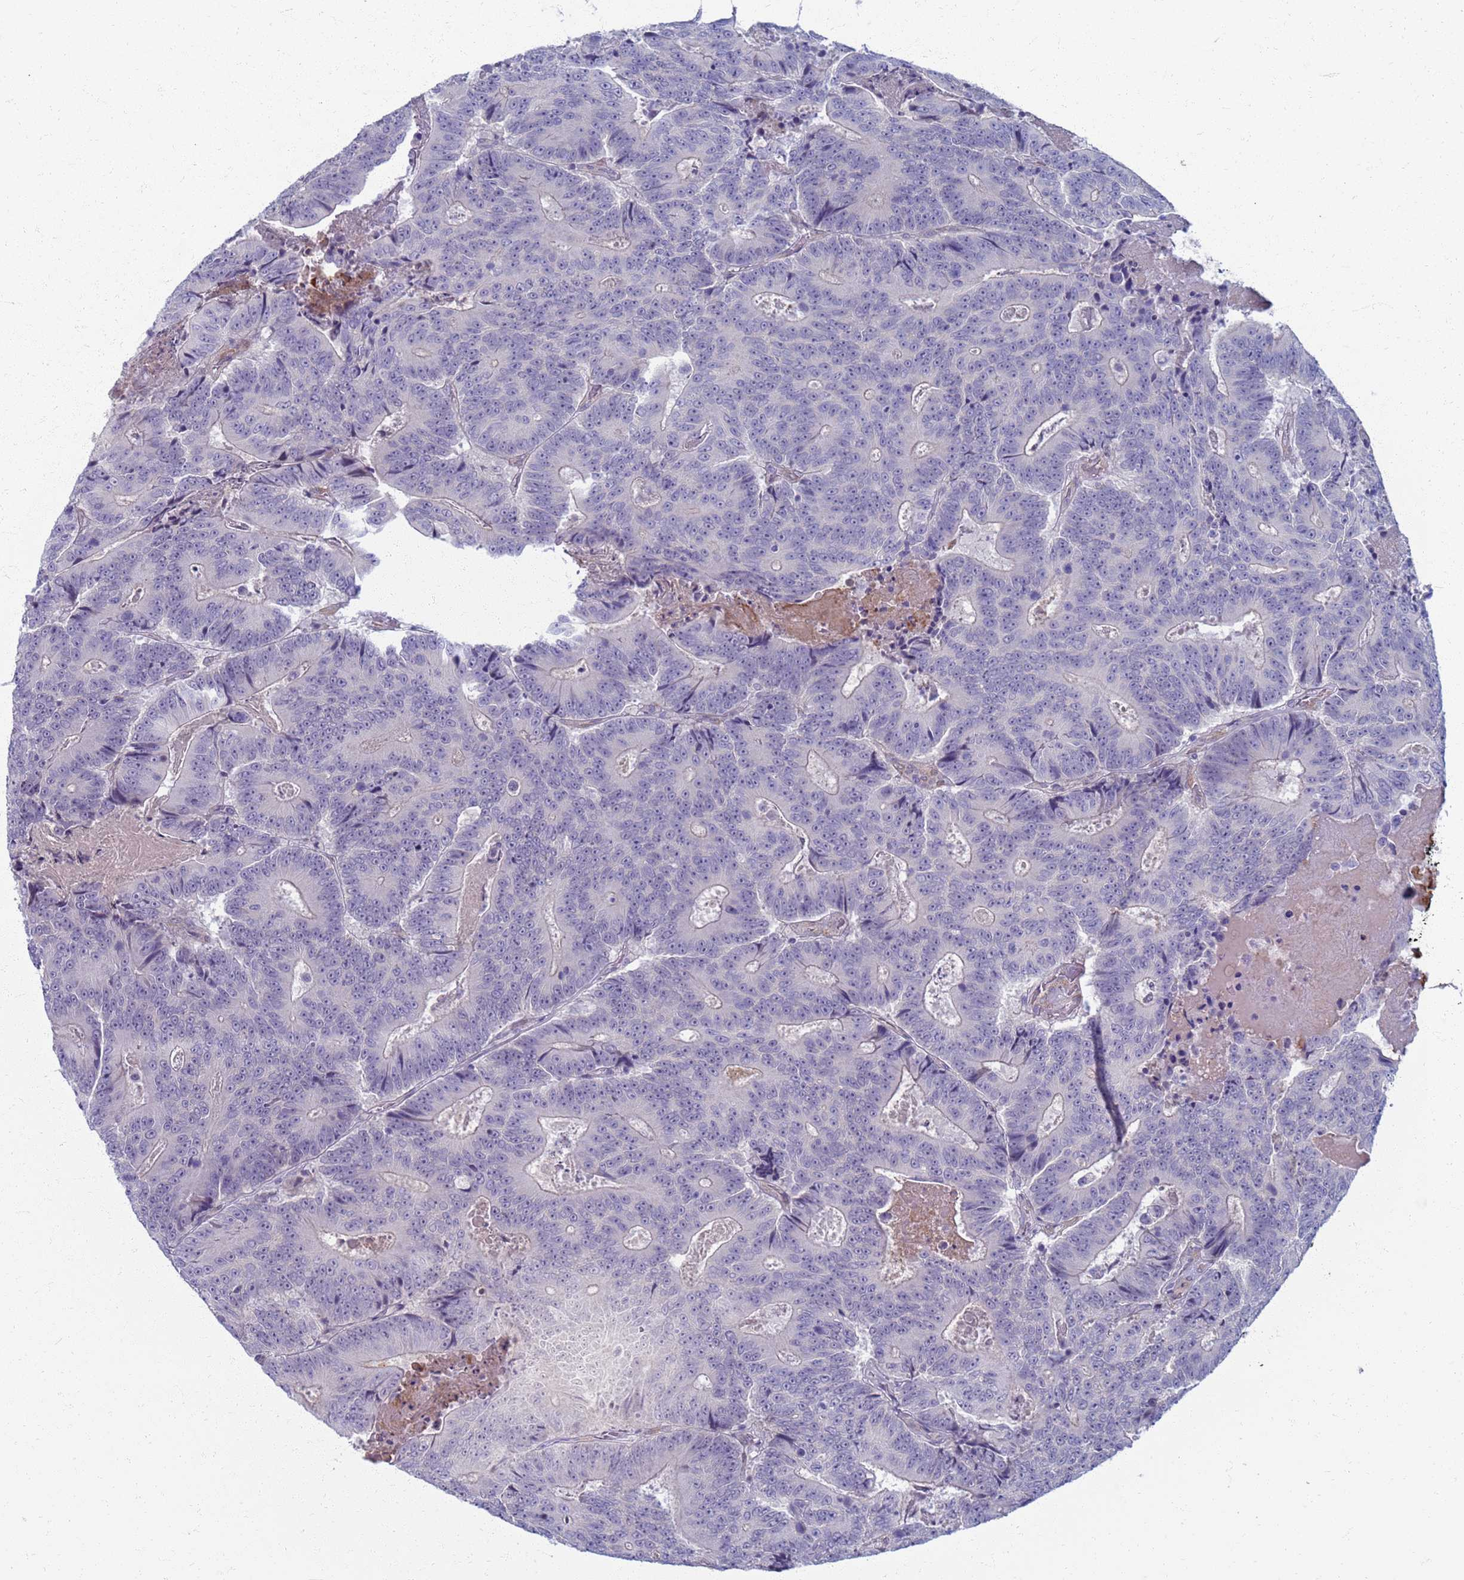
{"staining": {"intensity": "negative", "quantity": "none", "location": "none"}, "tissue": "colorectal cancer", "cell_type": "Tumor cells", "image_type": "cancer", "snomed": [{"axis": "morphology", "description": "Adenocarcinoma, NOS"}, {"axis": "topography", "description": "Colon"}], "caption": "This is an immunohistochemistry (IHC) histopathology image of colorectal cancer. There is no expression in tumor cells.", "gene": "CLCA2", "patient": {"sex": "male", "age": 83}}